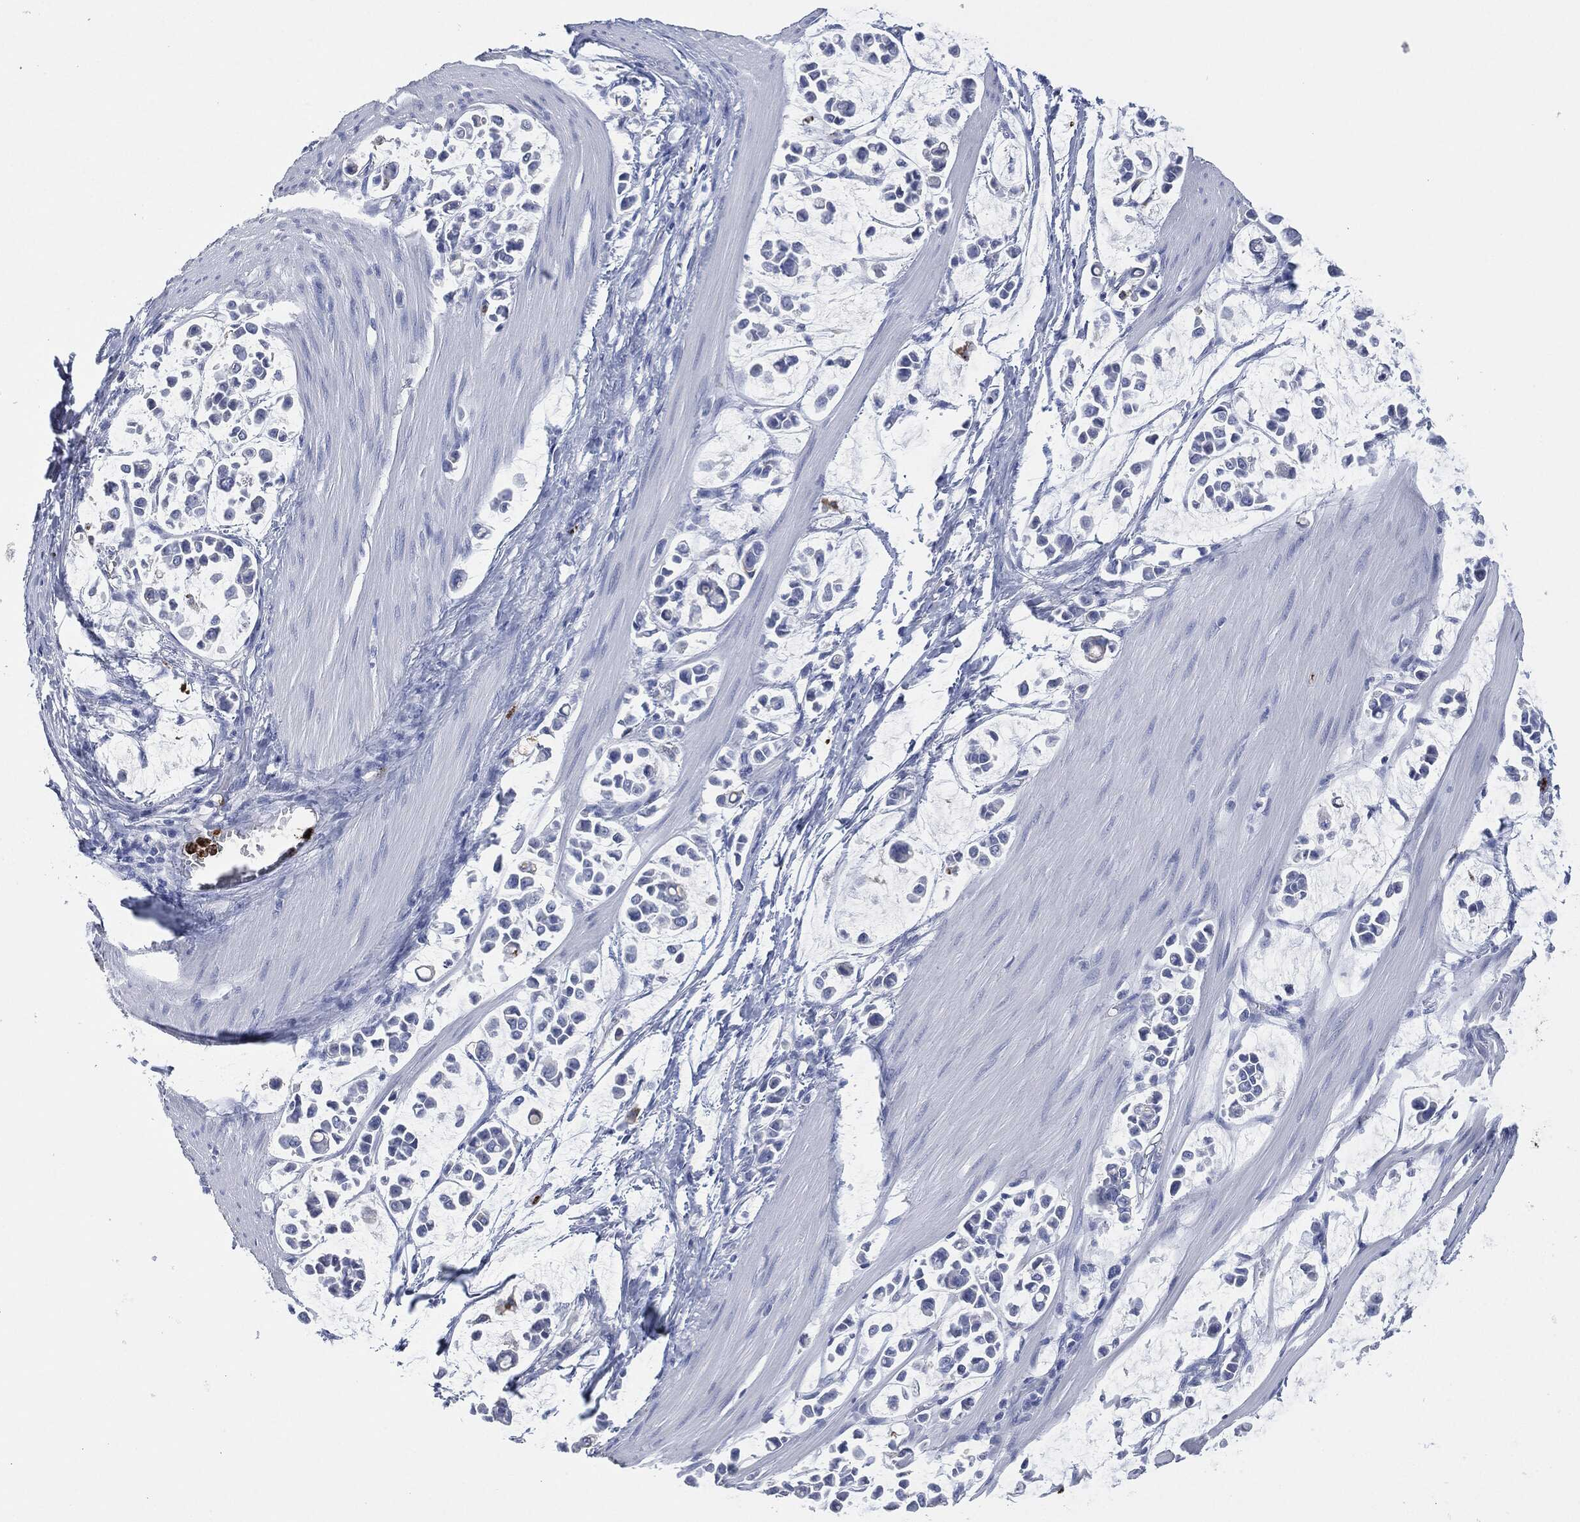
{"staining": {"intensity": "negative", "quantity": "none", "location": "none"}, "tissue": "stomach cancer", "cell_type": "Tumor cells", "image_type": "cancer", "snomed": [{"axis": "morphology", "description": "Adenocarcinoma, NOS"}, {"axis": "topography", "description": "Stomach"}], "caption": "Immunohistochemistry (IHC) of adenocarcinoma (stomach) displays no positivity in tumor cells.", "gene": "CEACAM8", "patient": {"sex": "male", "age": 82}}